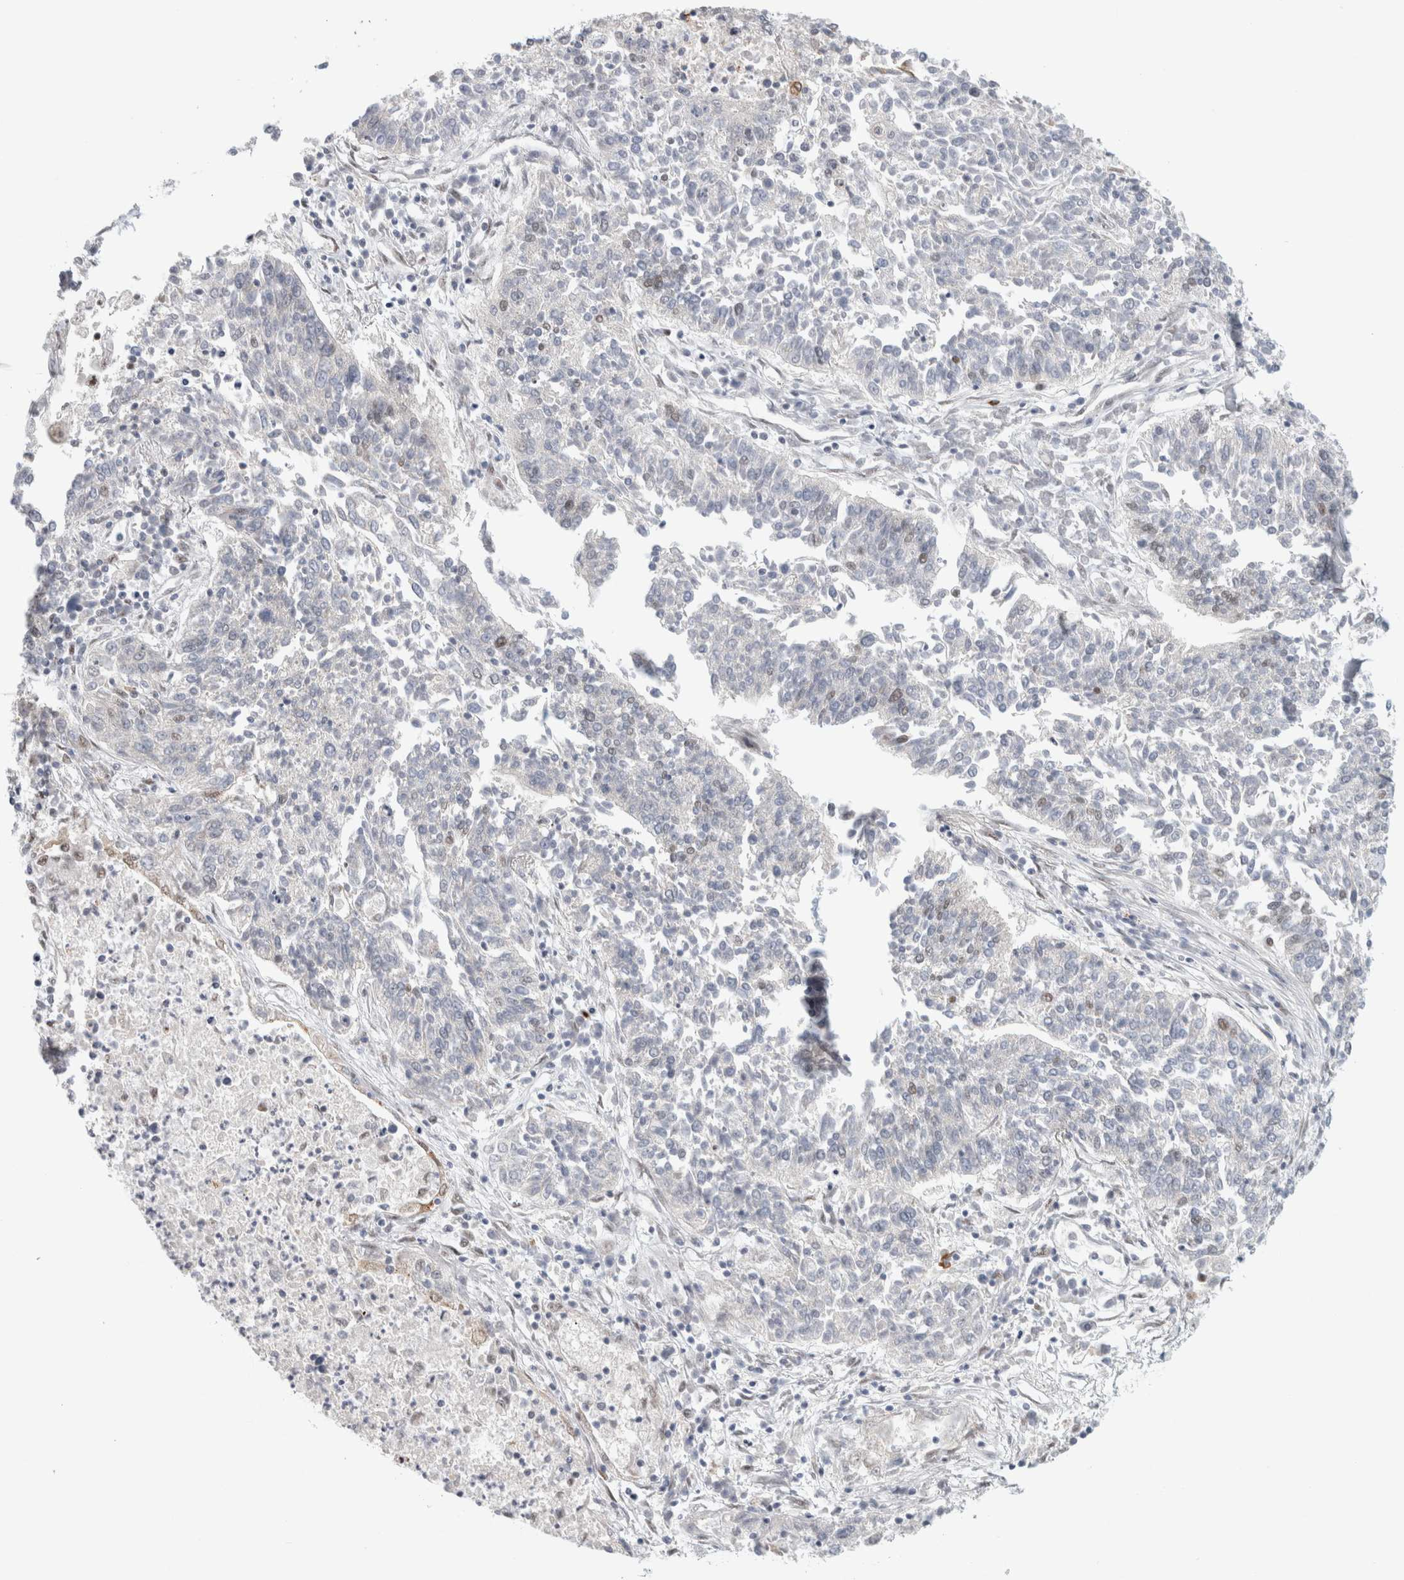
{"staining": {"intensity": "negative", "quantity": "none", "location": "none"}, "tissue": "lung cancer", "cell_type": "Tumor cells", "image_type": "cancer", "snomed": [{"axis": "morphology", "description": "Normal tissue, NOS"}, {"axis": "morphology", "description": "Squamous cell carcinoma, NOS"}, {"axis": "topography", "description": "Lymph node"}, {"axis": "topography", "description": "Cartilage tissue"}, {"axis": "topography", "description": "Bronchus"}, {"axis": "topography", "description": "Lung"}, {"axis": "topography", "description": "Peripheral nerve tissue"}], "caption": "Tumor cells show no significant protein expression in squamous cell carcinoma (lung). The staining is performed using DAB brown chromogen with nuclei counter-stained in using hematoxylin.", "gene": "TRMT12", "patient": {"sex": "female", "age": 49}}